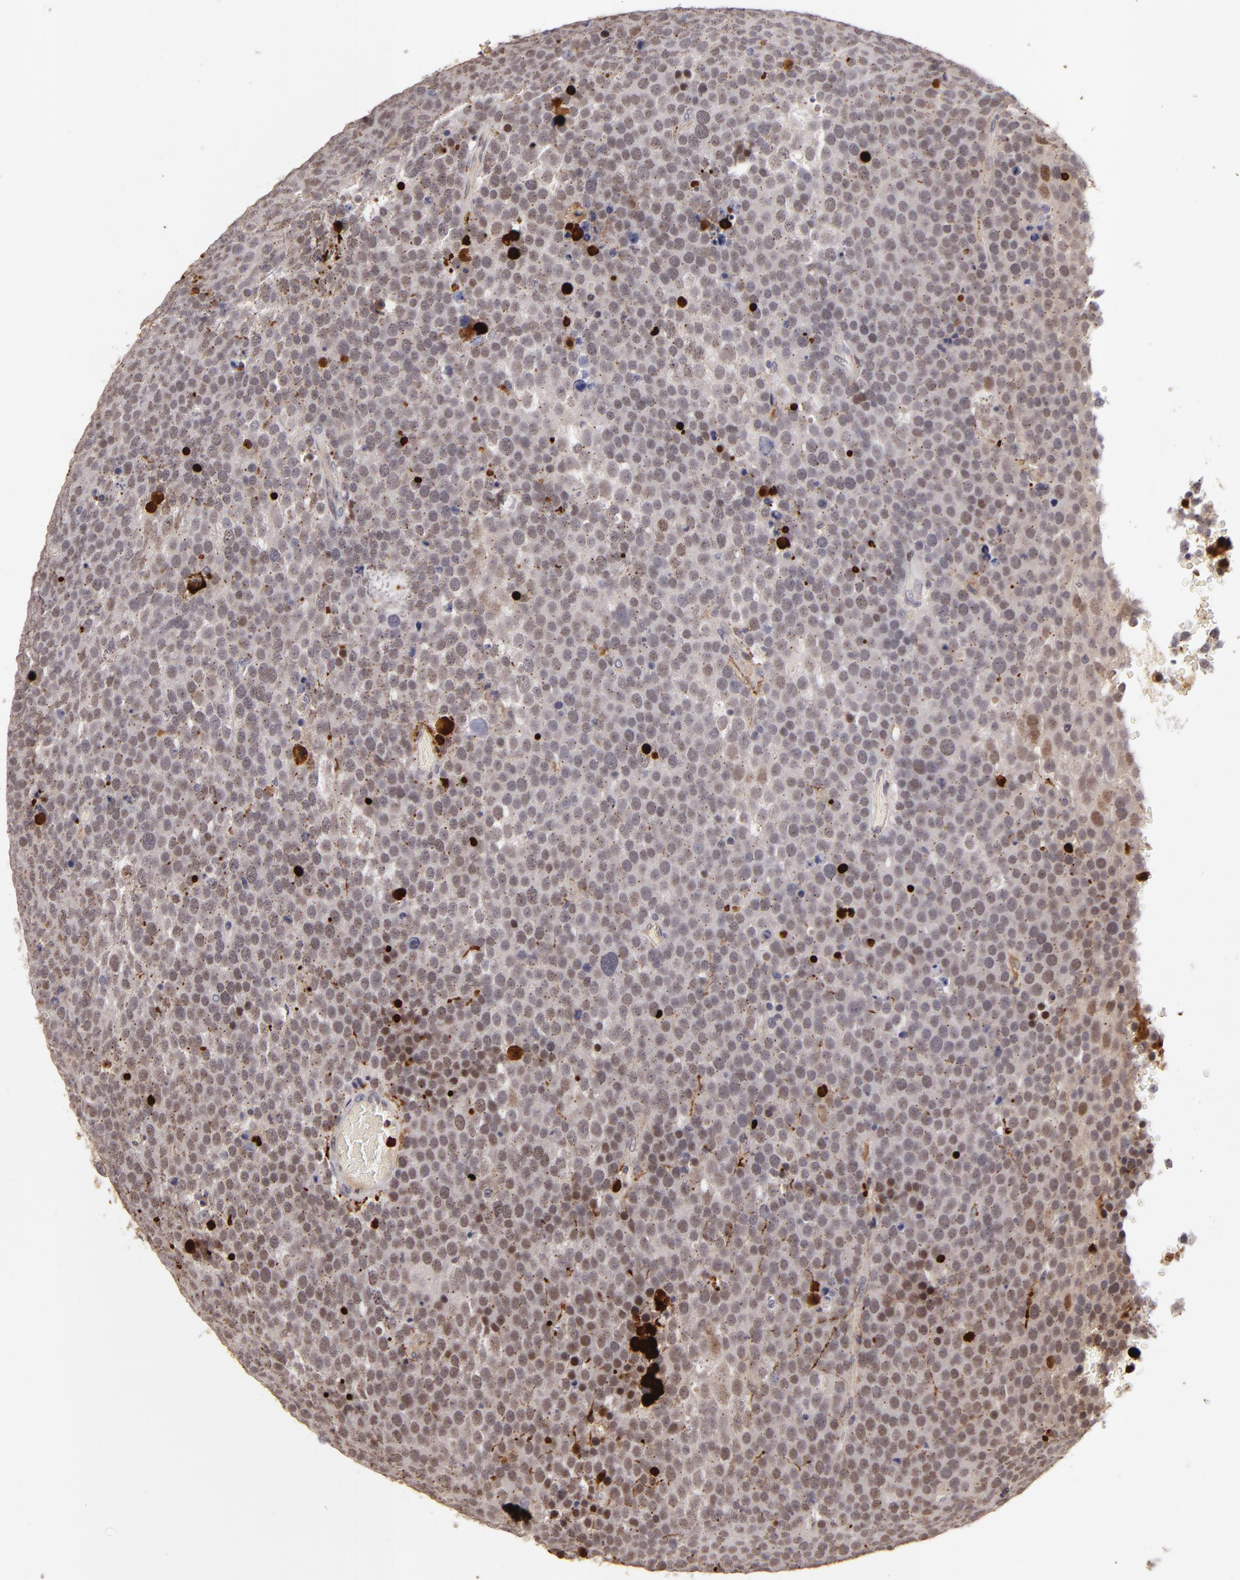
{"staining": {"intensity": "weak", "quantity": "25%-75%", "location": "nuclear"}, "tissue": "testis cancer", "cell_type": "Tumor cells", "image_type": "cancer", "snomed": [{"axis": "morphology", "description": "Seminoma, NOS"}, {"axis": "topography", "description": "Testis"}], "caption": "Protein analysis of testis cancer tissue displays weak nuclear positivity in approximately 25%-75% of tumor cells. (DAB IHC with brightfield microscopy, high magnification).", "gene": "RXRG", "patient": {"sex": "male", "age": 71}}